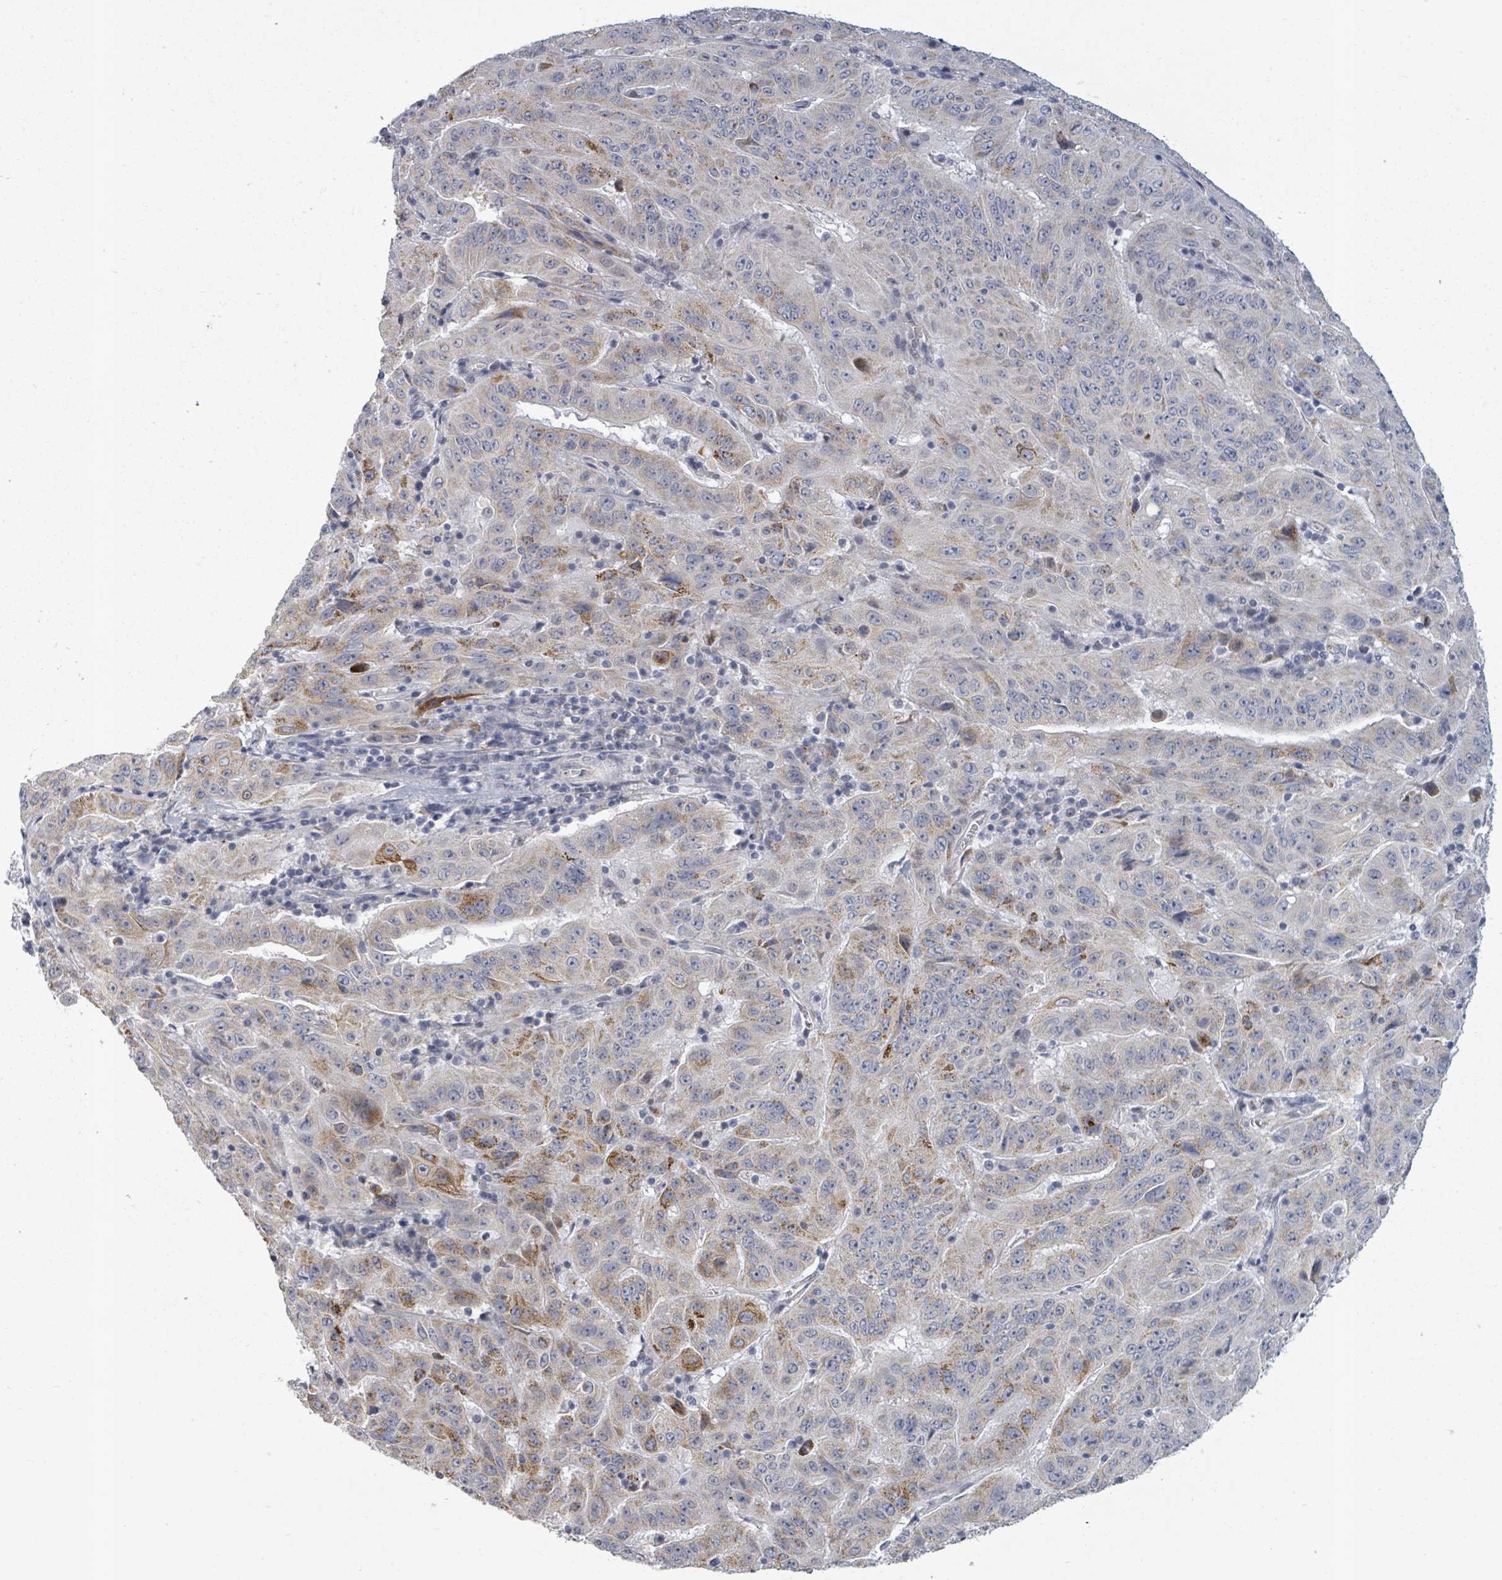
{"staining": {"intensity": "moderate", "quantity": "25%-75%", "location": "cytoplasmic/membranous"}, "tissue": "pancreatic cancer", "cell_type": "Tumor cells", "image_type": "cancer", "snomed": [{"axis": "morphology", "description": "Adenocarcinoma, NOS"}, {"axis": "topography", "description": "Pancreas"}], "caption": "This micrograph demonstrates immunohistochemistry (IHC) staining of pancreatic adenocarcinoma, with medium moderate cytoplasmic/membranous positivity in about 25%-75% of tumor cells.", "gene": "PTPN20", "patient": {"sex": "male", "age": 63}}